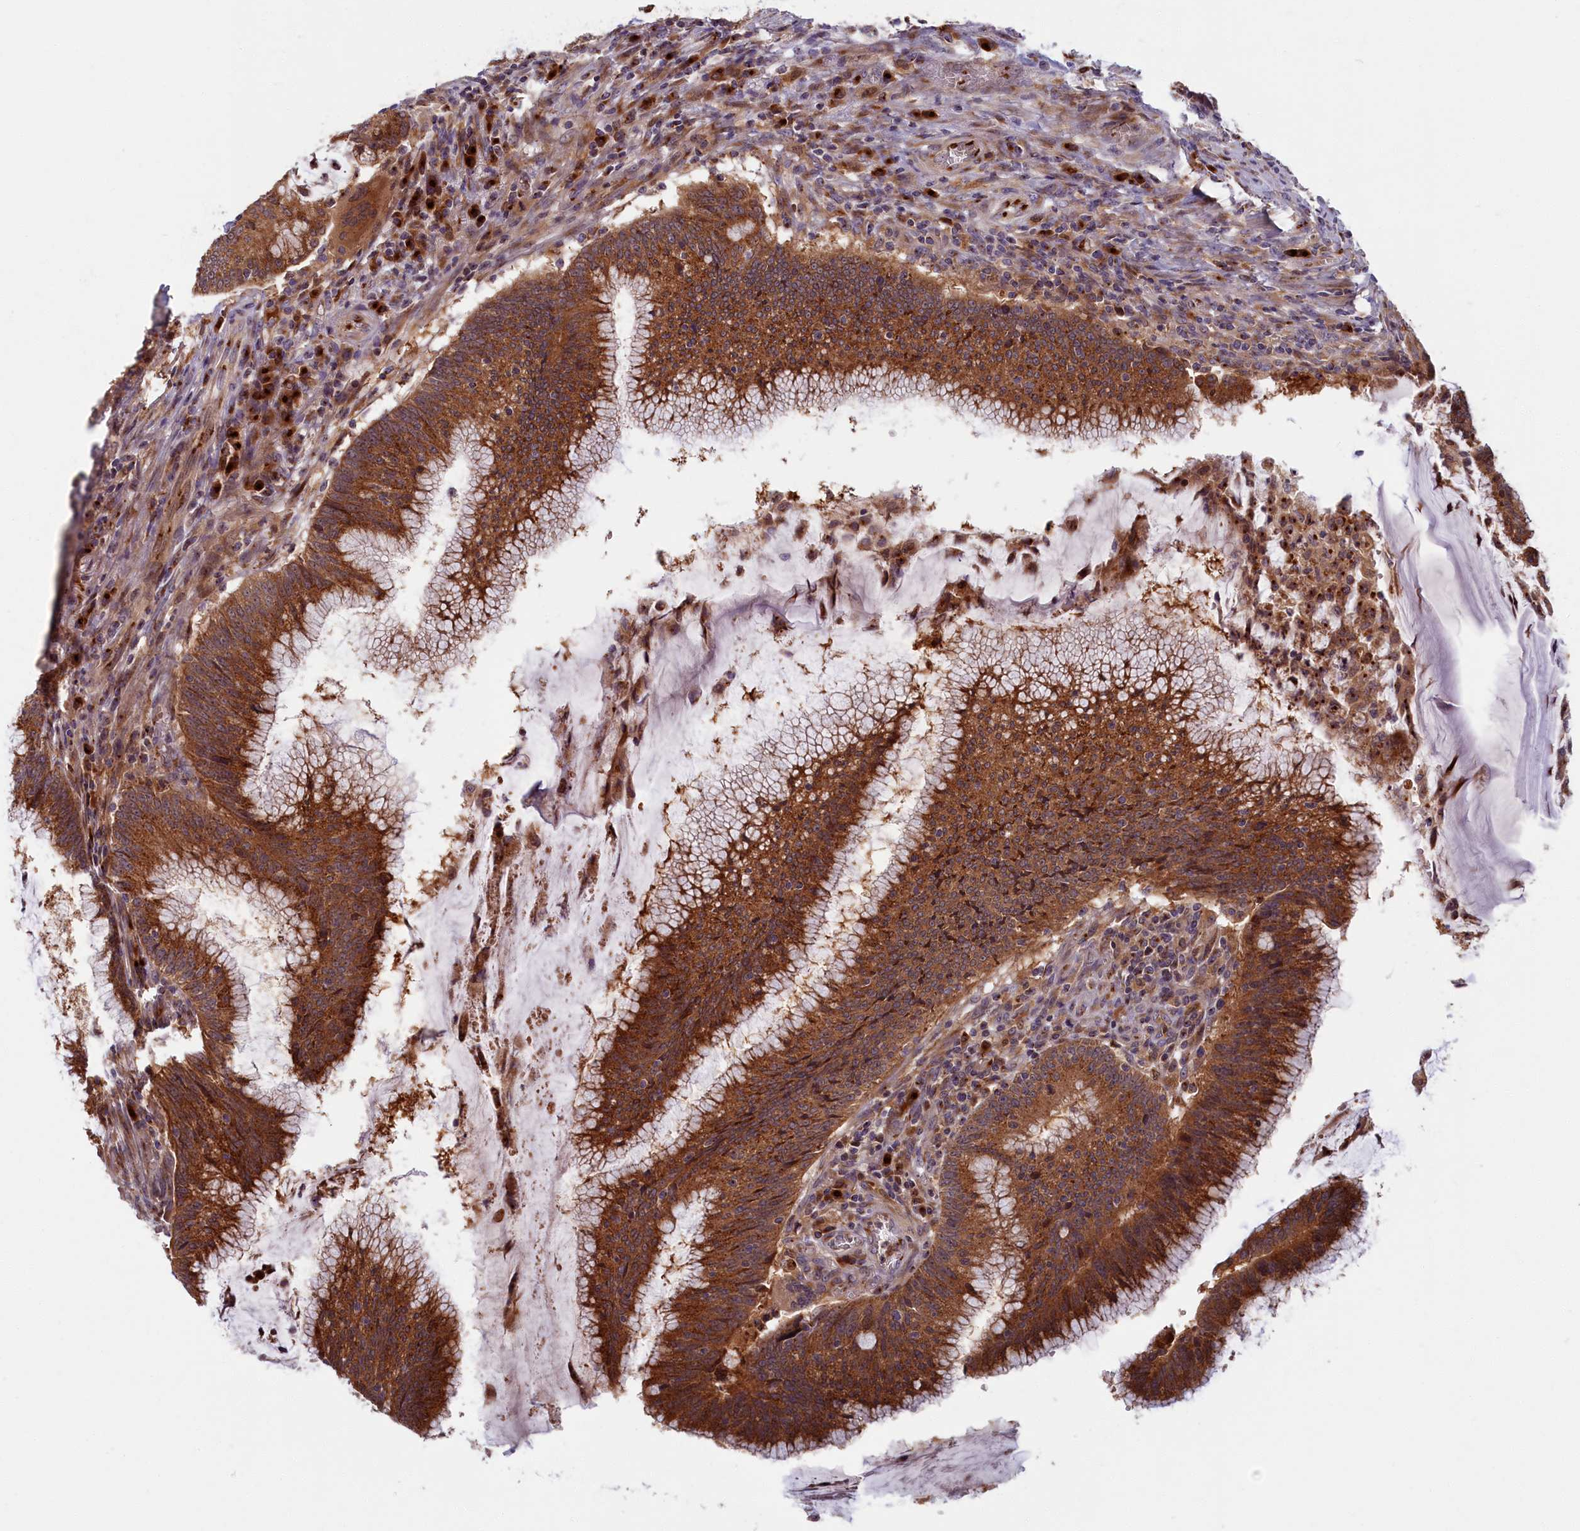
{"staining": {"intensity": "strong", "quantity": ">75%", "location": "cytoplasmic/membranous"}, "tissue": "colorectal cancer", "cell_type": "Tumor cells", "image_type": "cancer", "snomed": [{"axis": "morphology", "description": "Adenocarcinoma, NOS"}, {"axis": "topography", "description": "Rectum"}], "caption": "The photomicrograph displays immunohistochemical staining of adenocarcinoma (colorectal). There is strong cytoplasmic/membranous staining is identified in about >75% of tumor cells.", "gene": "BLVRB", "patient": {"sex": "female", "age": 77}}